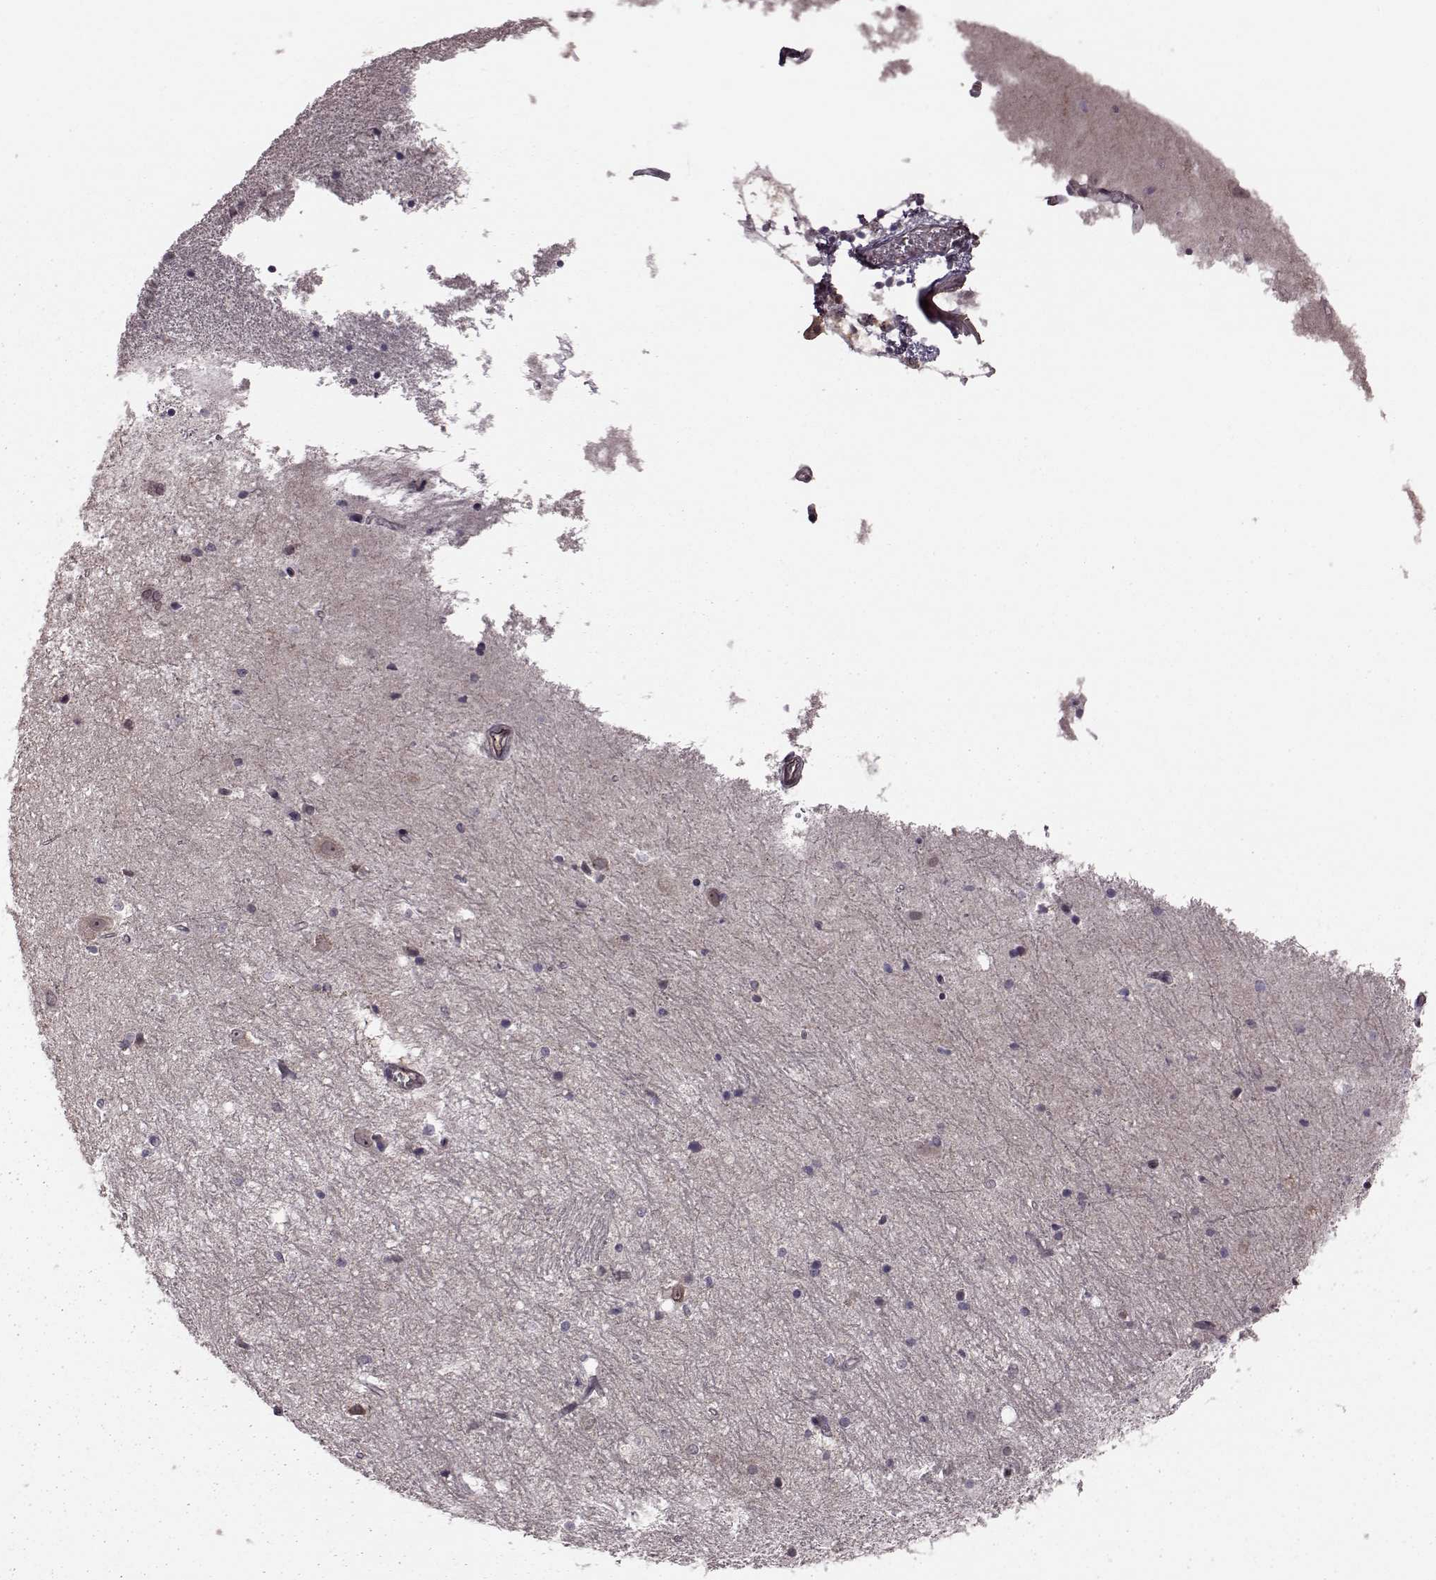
{"staining": {"intensity": "negative", "quantity": "none", "location": "none"}, "tissue": "hippocampus", "cell_type": "Glial cells", "image_type": "normal", "snomed": [{"axis": "morphology", "description": "Normal tissue, NOS"}, {"axis": "topography", "description": "Hippocampus"}], "caption": "The IHC micrograph has no significant expression in glial cells of hippocampus. (Brightfield microscopy of DAB immunohistochemistry at high magnification).", "gene": "SYNPO", "patient": {"sex": "male", "age": 44}}